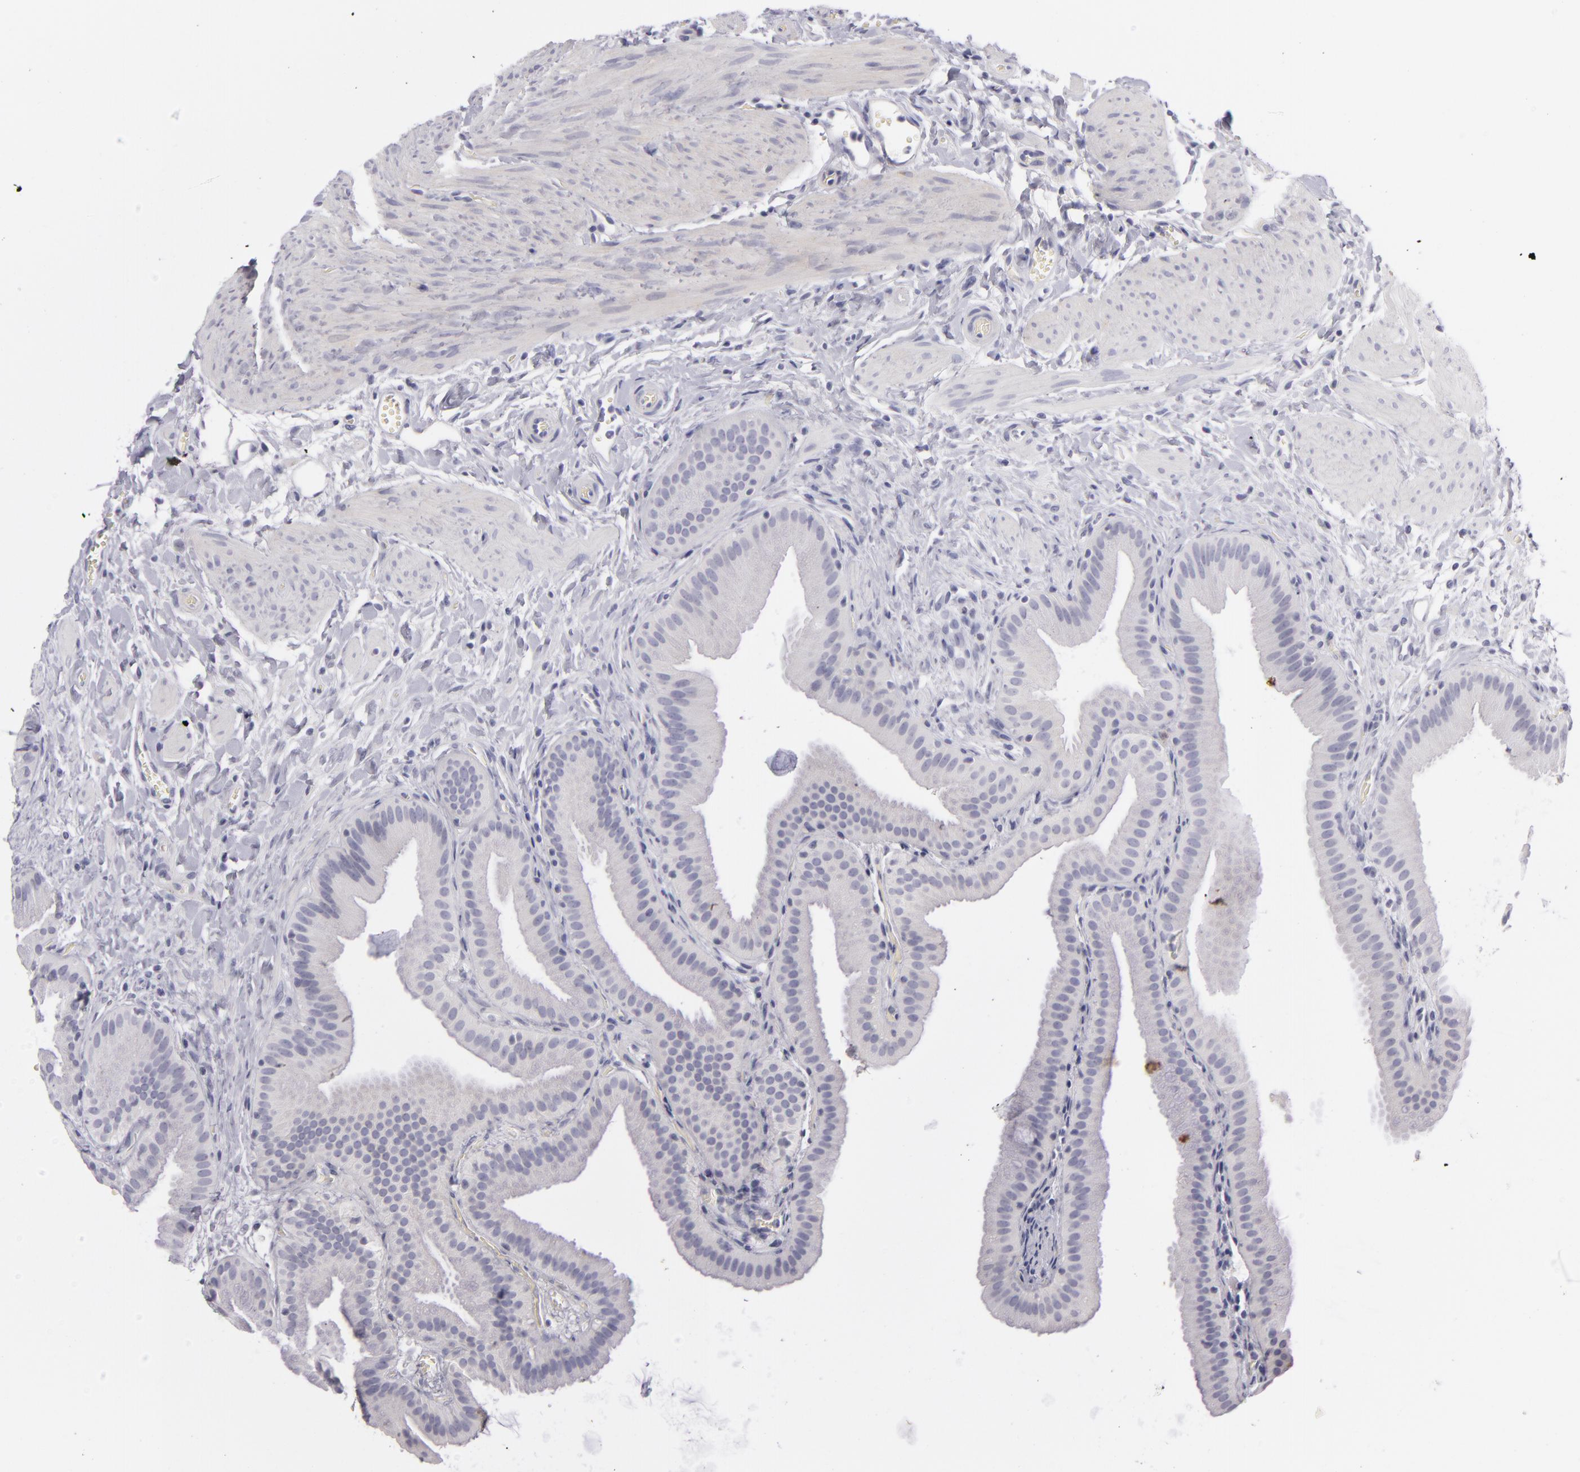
{"staining": {"intensity": "negative", "quantity": "none", "location": "none"}, "tissue": "gallbladder", "cell_type": "Glandular cells", "image_type": "normal", "snomed": [{"axis": "morphology", "description": "Normal tissue, NOS"}, {"axis": "topography", "description": "Gallbladder"}], "caption": "Immunohistochemistry (IHC) micrograph of unremarkable gallbladder: human gallbladder stained with DAB demonstrates no significant protein staining in glandular cells.", "gene": "TNNC1", "patient": {"sex": "female", "age": 63}}